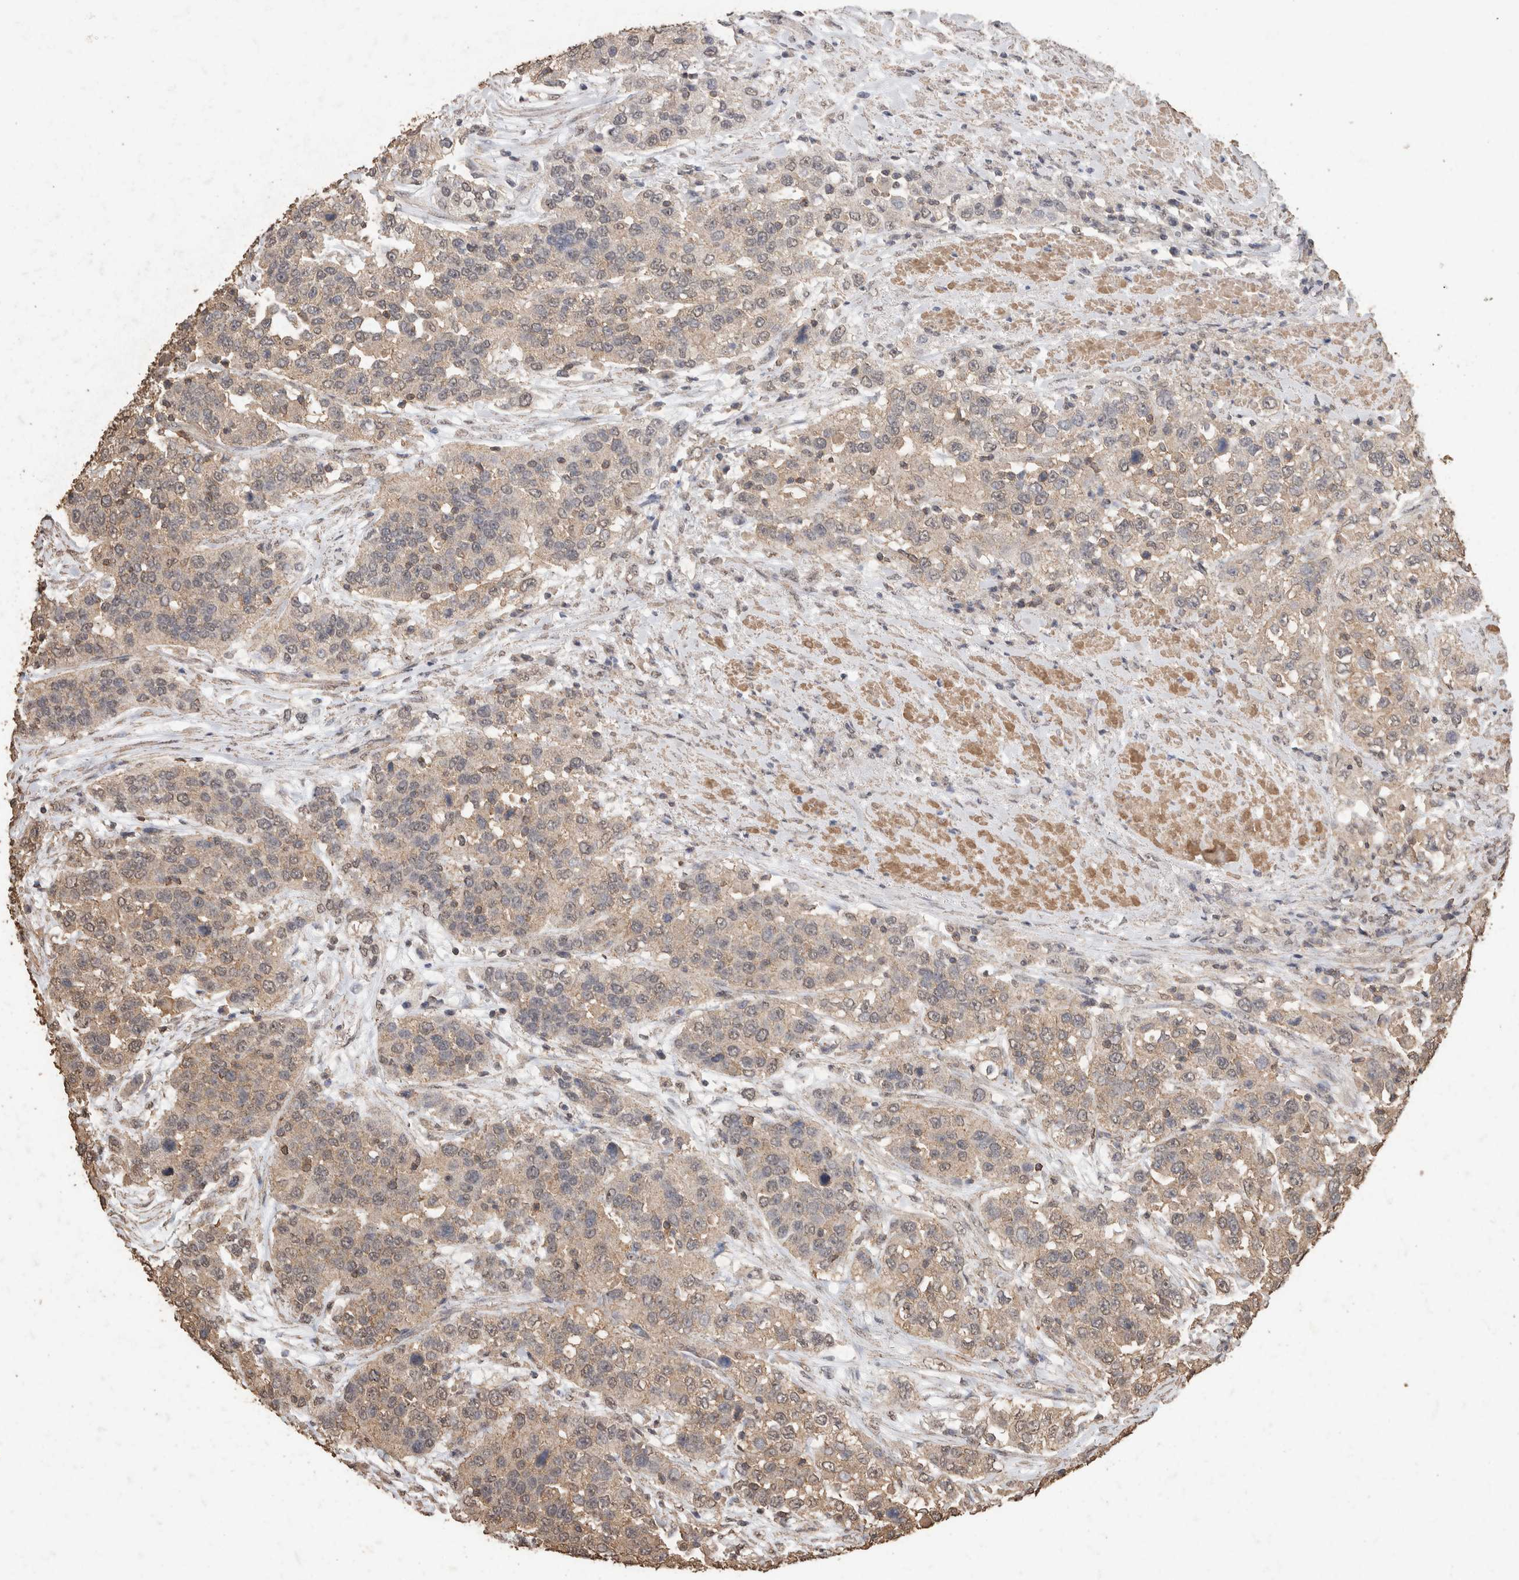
{"staining": {"intensity": "weak", "quantity": "<25%", "location": "cytoplasmic/membranous"}, "tissue": "urothelial cancer", "cell_type": "Tumor cells", "image_type": "cancer", "snomed": [{"axis": "morphology", "description": "Urothelial carcinoma, High grade"}, {"axis": "topography", "description": "Urinary bladder"}], "caption": "Histopathology image shows no protein expression in tumor cells of high-grade urothelial carcinoma tissue.", "gene": "CX3CL1", "patient": {"sex": "female", "age": 80}}